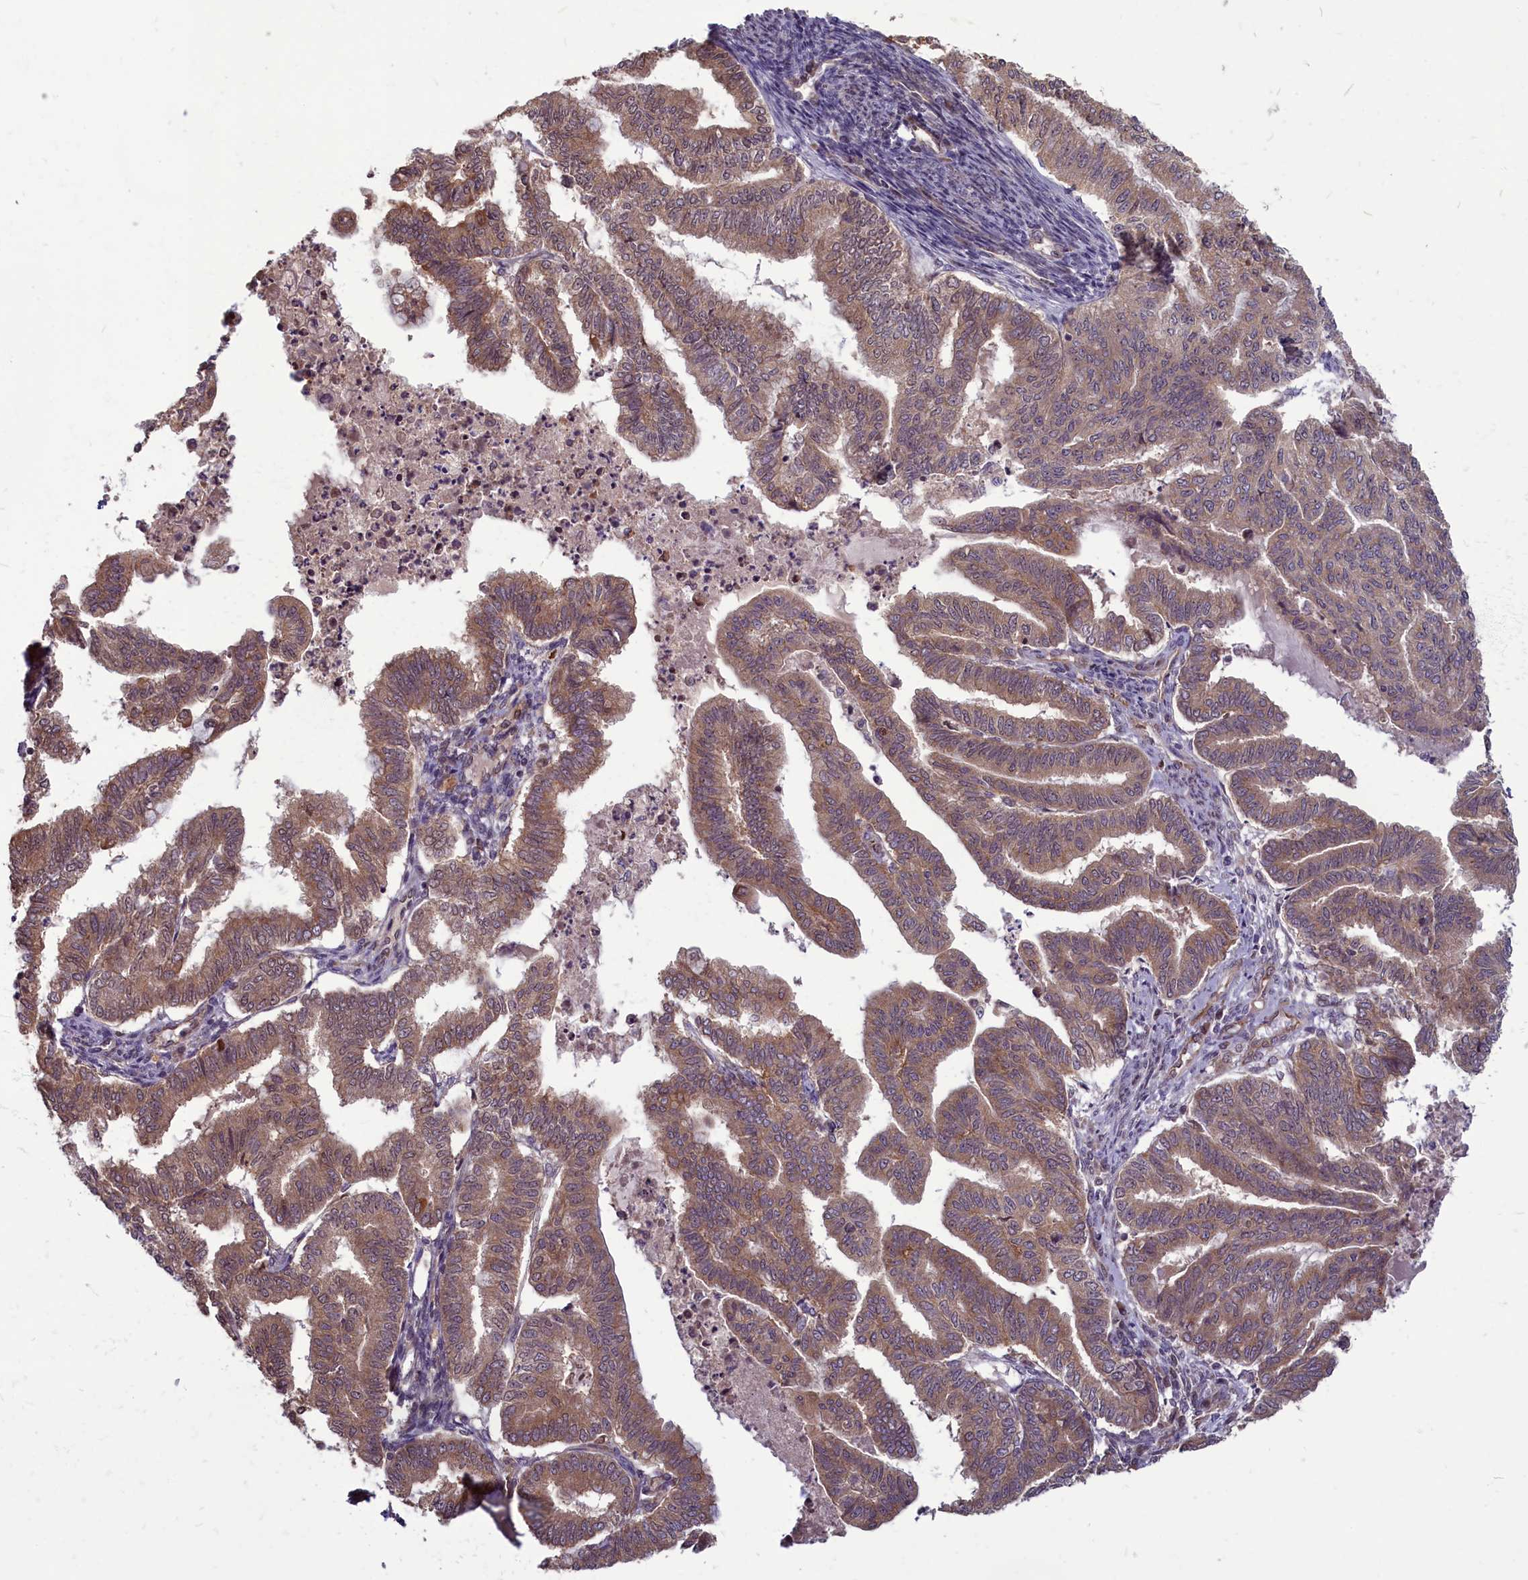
{"staining": {"intensity": "moderate", "quantity": ">75%", "location": "cytoplasmic/membranous"}, "tissue": "endometrial cancer", "cell_type": "Tumor cells", "image_type": "cancer", "snomed": [{"axis": "morphology", "description": "Adenocarcinoma, NOS"}, {"axis": "topography", "description": "Endometrium"}], "caption": "IHC of human endometrial cancer exhibits medium levels of moderate cytoplasmic/membranous staining in about >75% of tumor cells.", "gene": "MYCBP", "patient": {"sex": "female", "age": 79}}